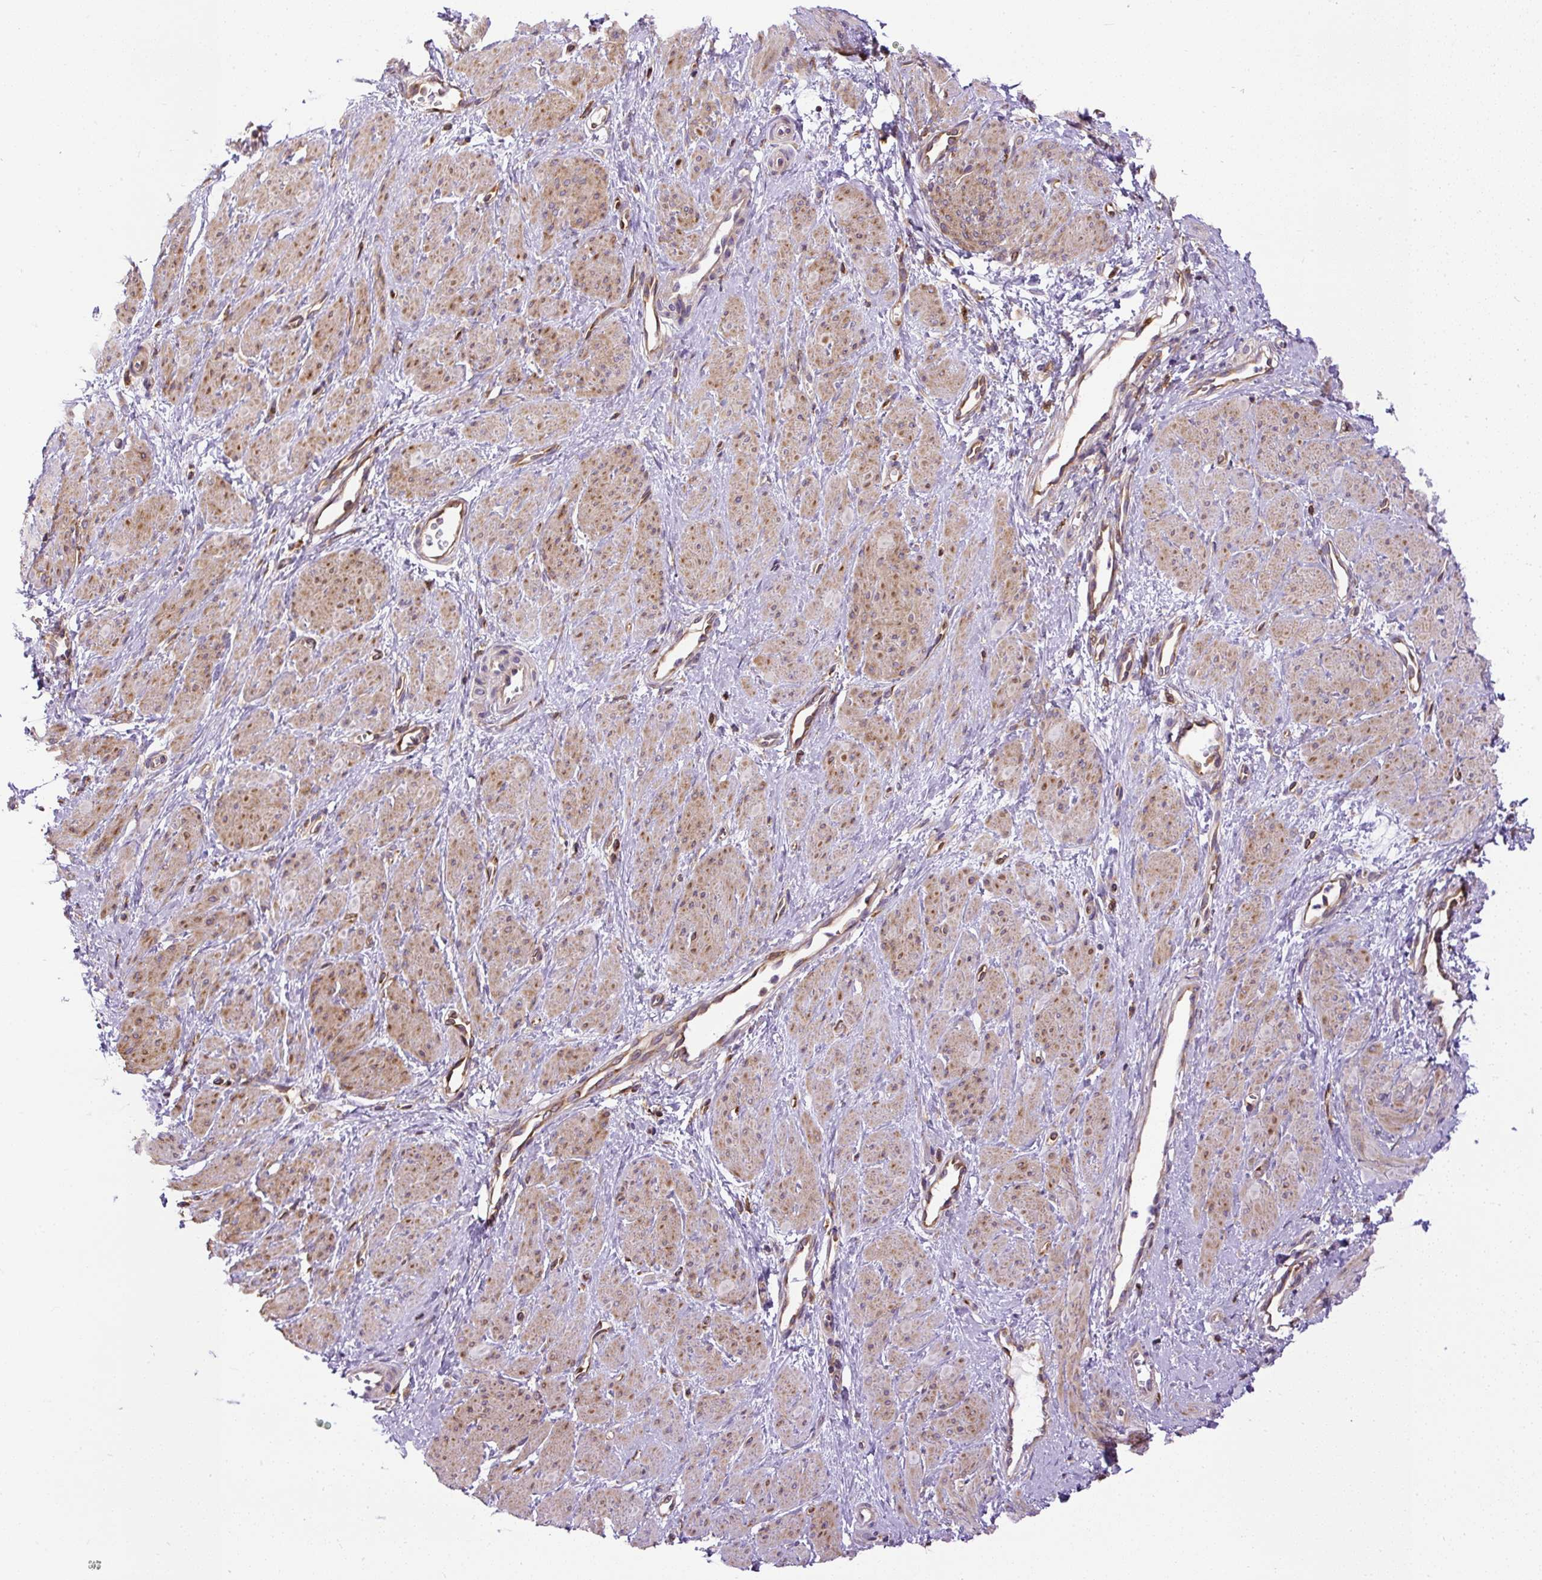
{"staining": {"intensity": "moderate", "quantity": "25%-75%", "location": "cytoplasmic/membranous"}, "tissue": "smooth muscle", "cell_type": "Smooth muscle cells", "image_type": "normal", "snomed": [{"axis": "morphology", "description": "Normal tissue, NOS"}, {"axis": "topography", "description": "Smooth muscle"}, {"axis": "topography", "description": "Uterus"}], "caption": "Protein expression by IHC demonstrates moderate cytoplasmic/membranous expression in about 25%-75% of smooth muscle cells in normal smooth muscle.", "gene": "MAP1S", "patient": {"sex": "female", "age": 39}}